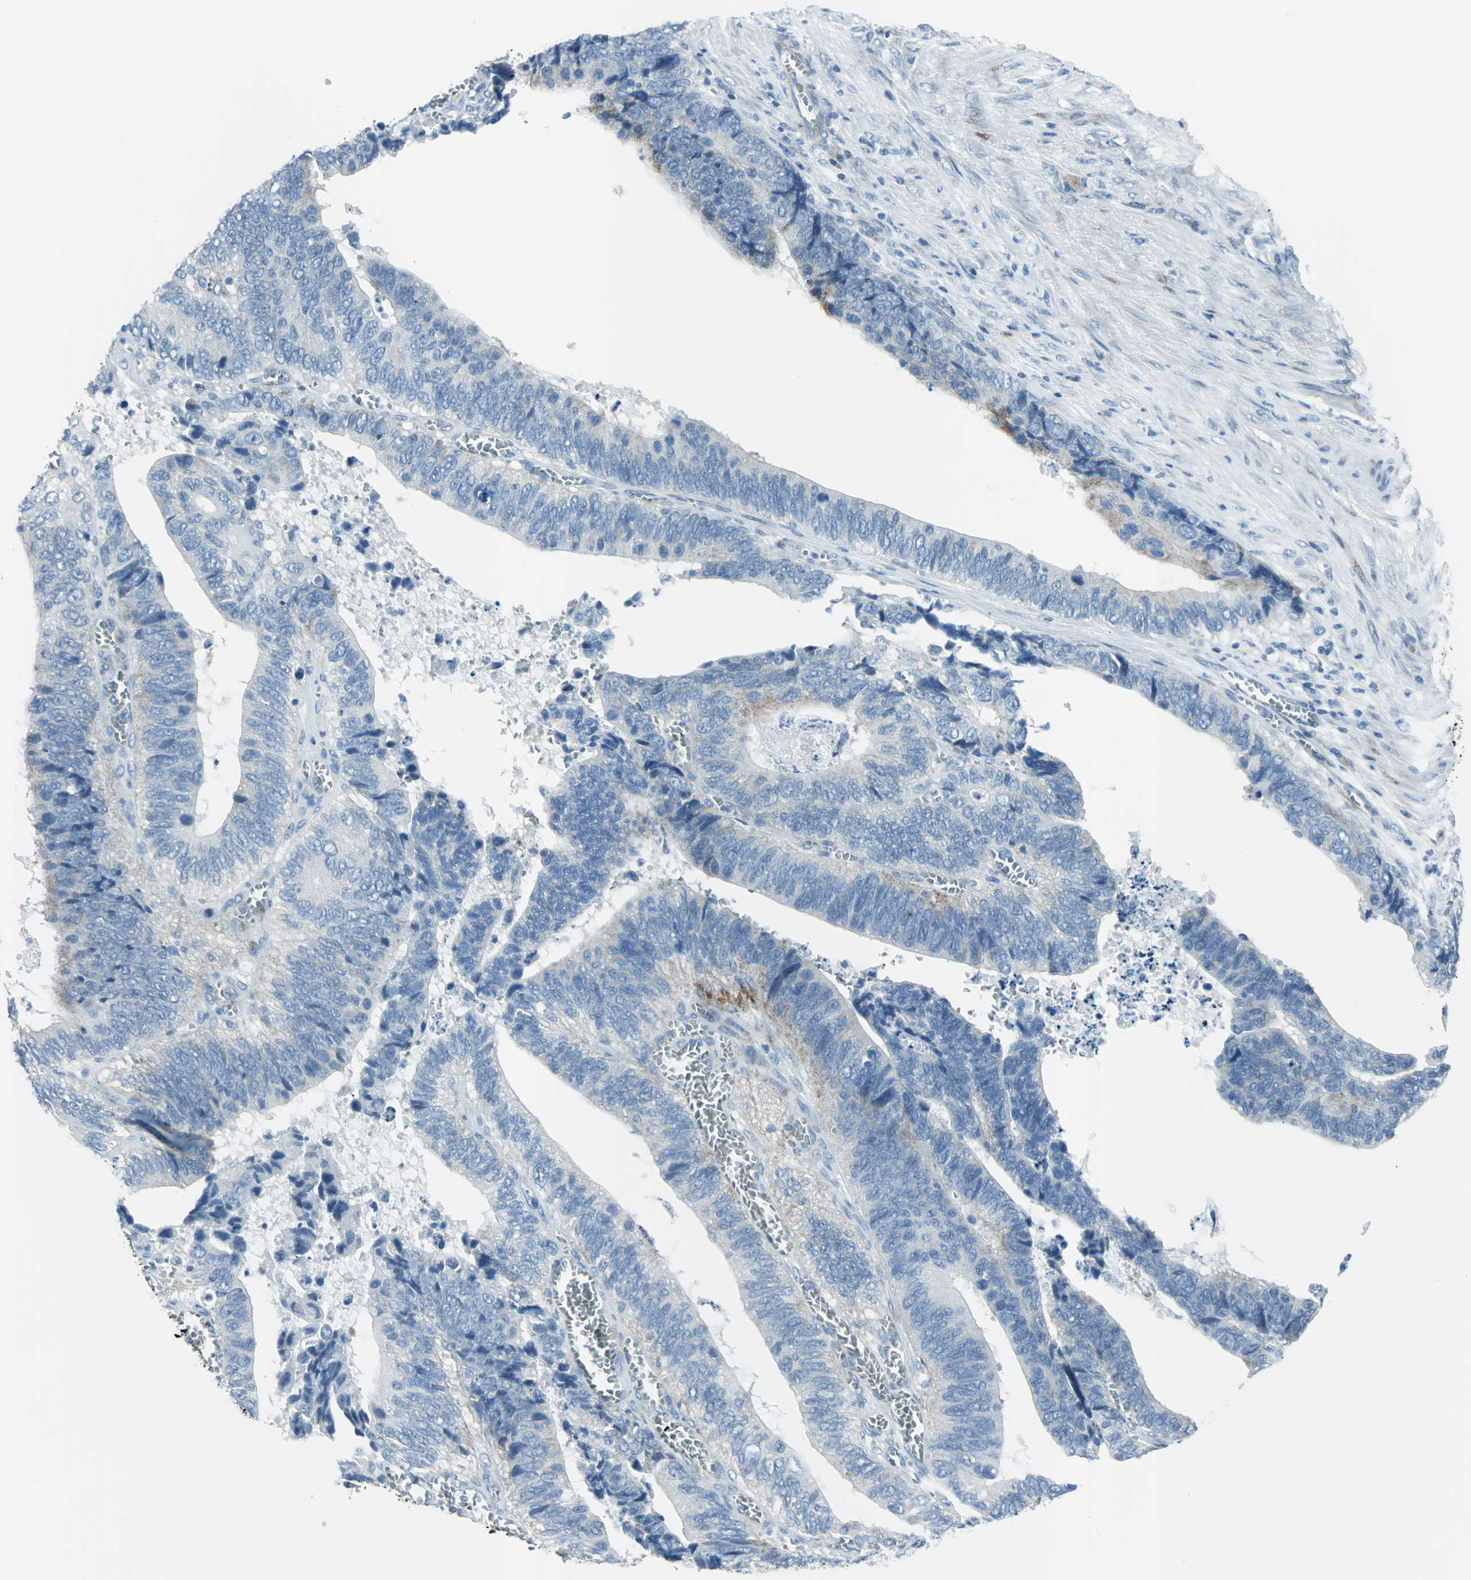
{"staining": {"intensity": "moderate", "quantity": "25%-75%", "location": "cytoplasmic/membranous"}, "tissue": "colorectal cancer", "cell_type": "Tumor cells", "image_type": "cancer", "snomed": [{"axis": "morphology", "description": "Adenocarcinoma, NOS"}, {"axis": "topography", "description": "Colon"}], "caption": "Colorectal adenocarcinoma tissue reveals moderate cytoplasmic/membranous expression in approximately 25%-75% of tumor cells The staining was performed using DAB to visualize the protein expression in brown, while the nuclei were stained in blue with hematoxylin (Magnification: 20x).", "gene": "DNAI2", "patient": {"sex": "male", "age": 72}}